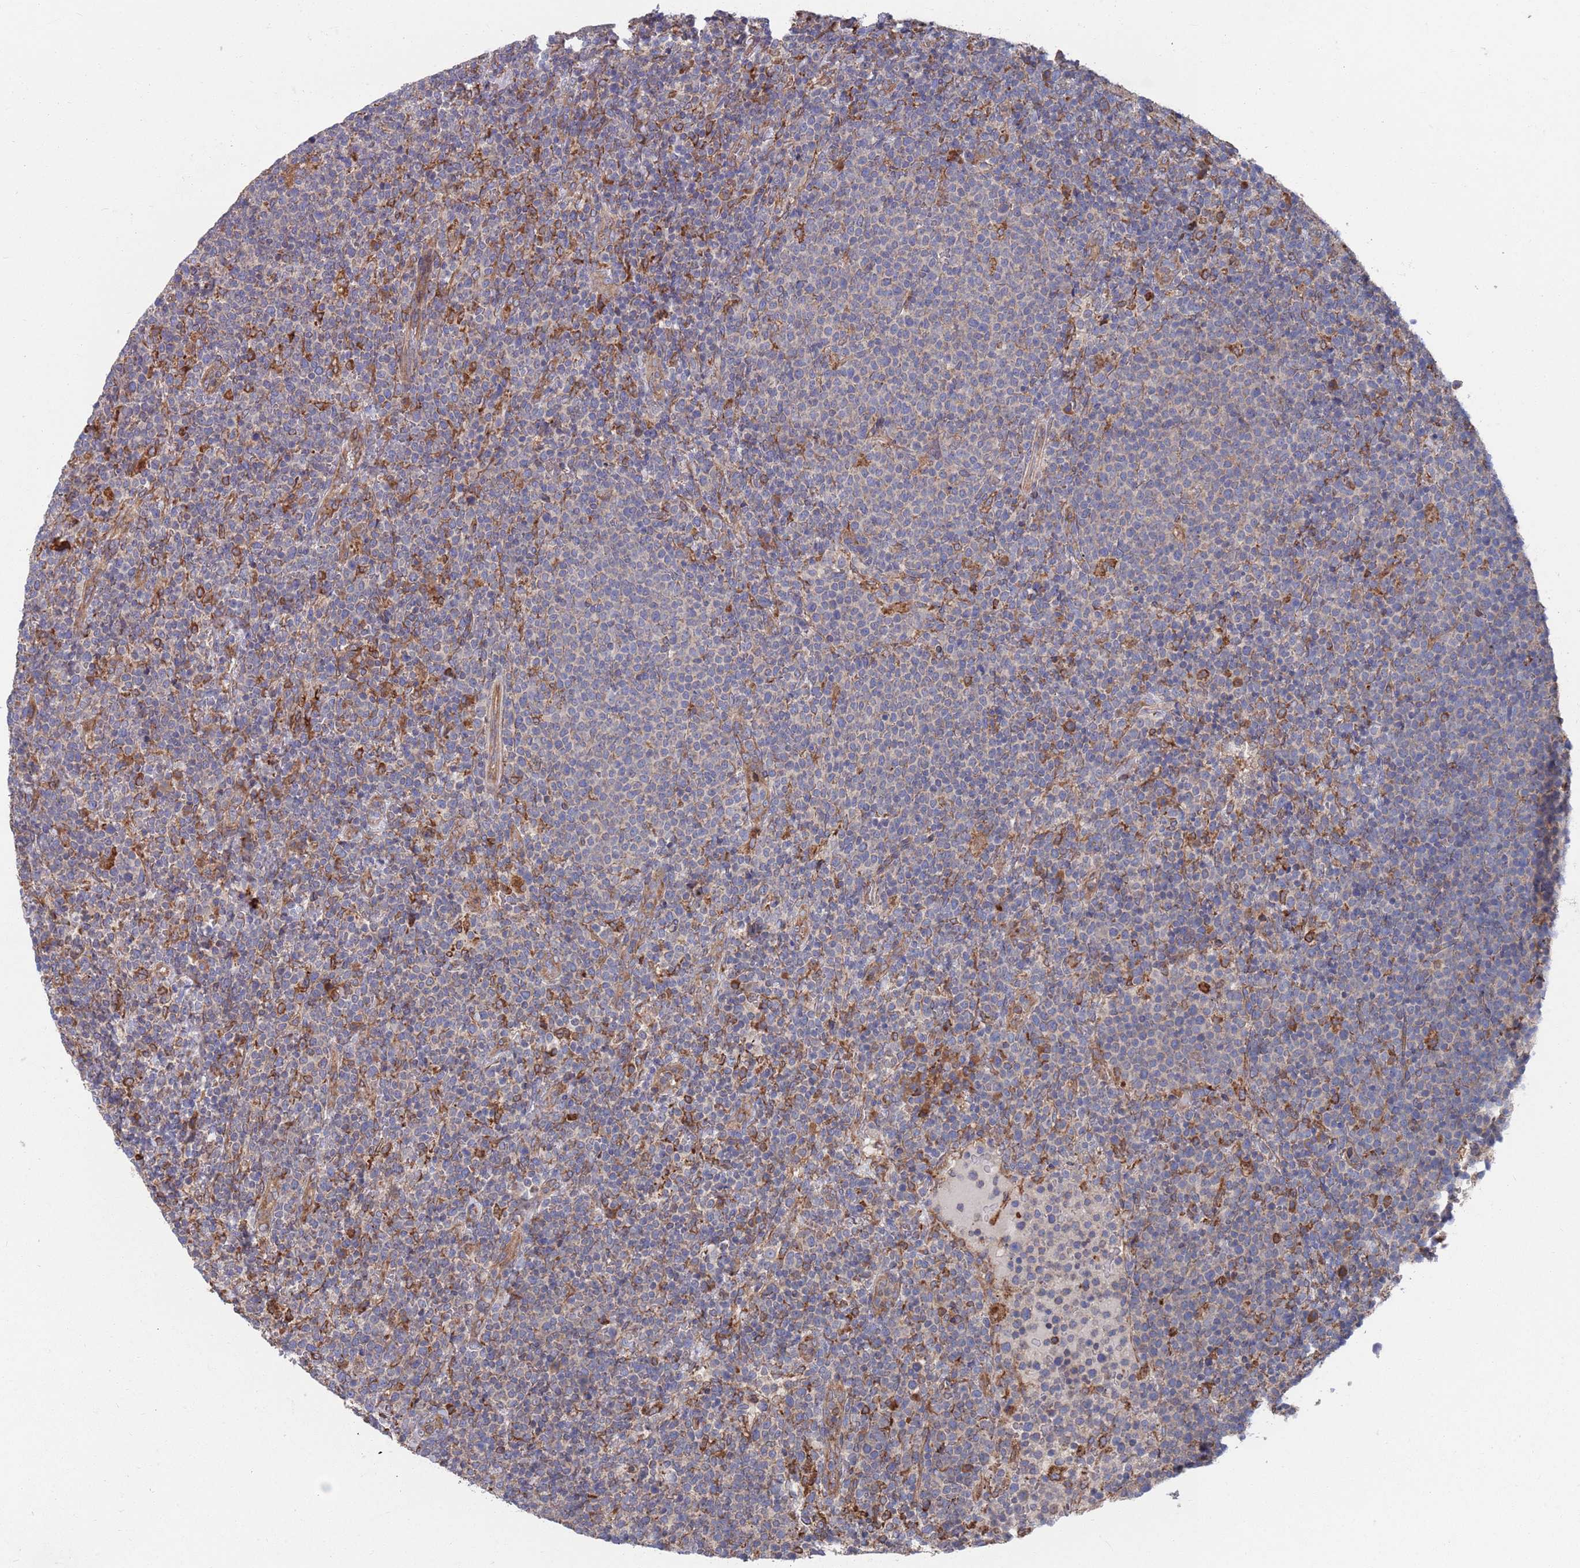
{"staining": {"intensity": "negative", "quantity": "none", "location": "none"}, "tissue": "lymphoma", "cell_type": "Tumor cells", "image_type": "cancer", "snomed": [{"axis": "morphology", "description": "Malignant lymphoma, non-Hodgkin's type, High grade"}, {"axis": "topography", "description": "Lymph node"}], "caption": "Lymphoma stained for a protein using IHC displays no expression tumor cells.", "gene": "GID8", "patient": {"sex": "male", "age": 61}}